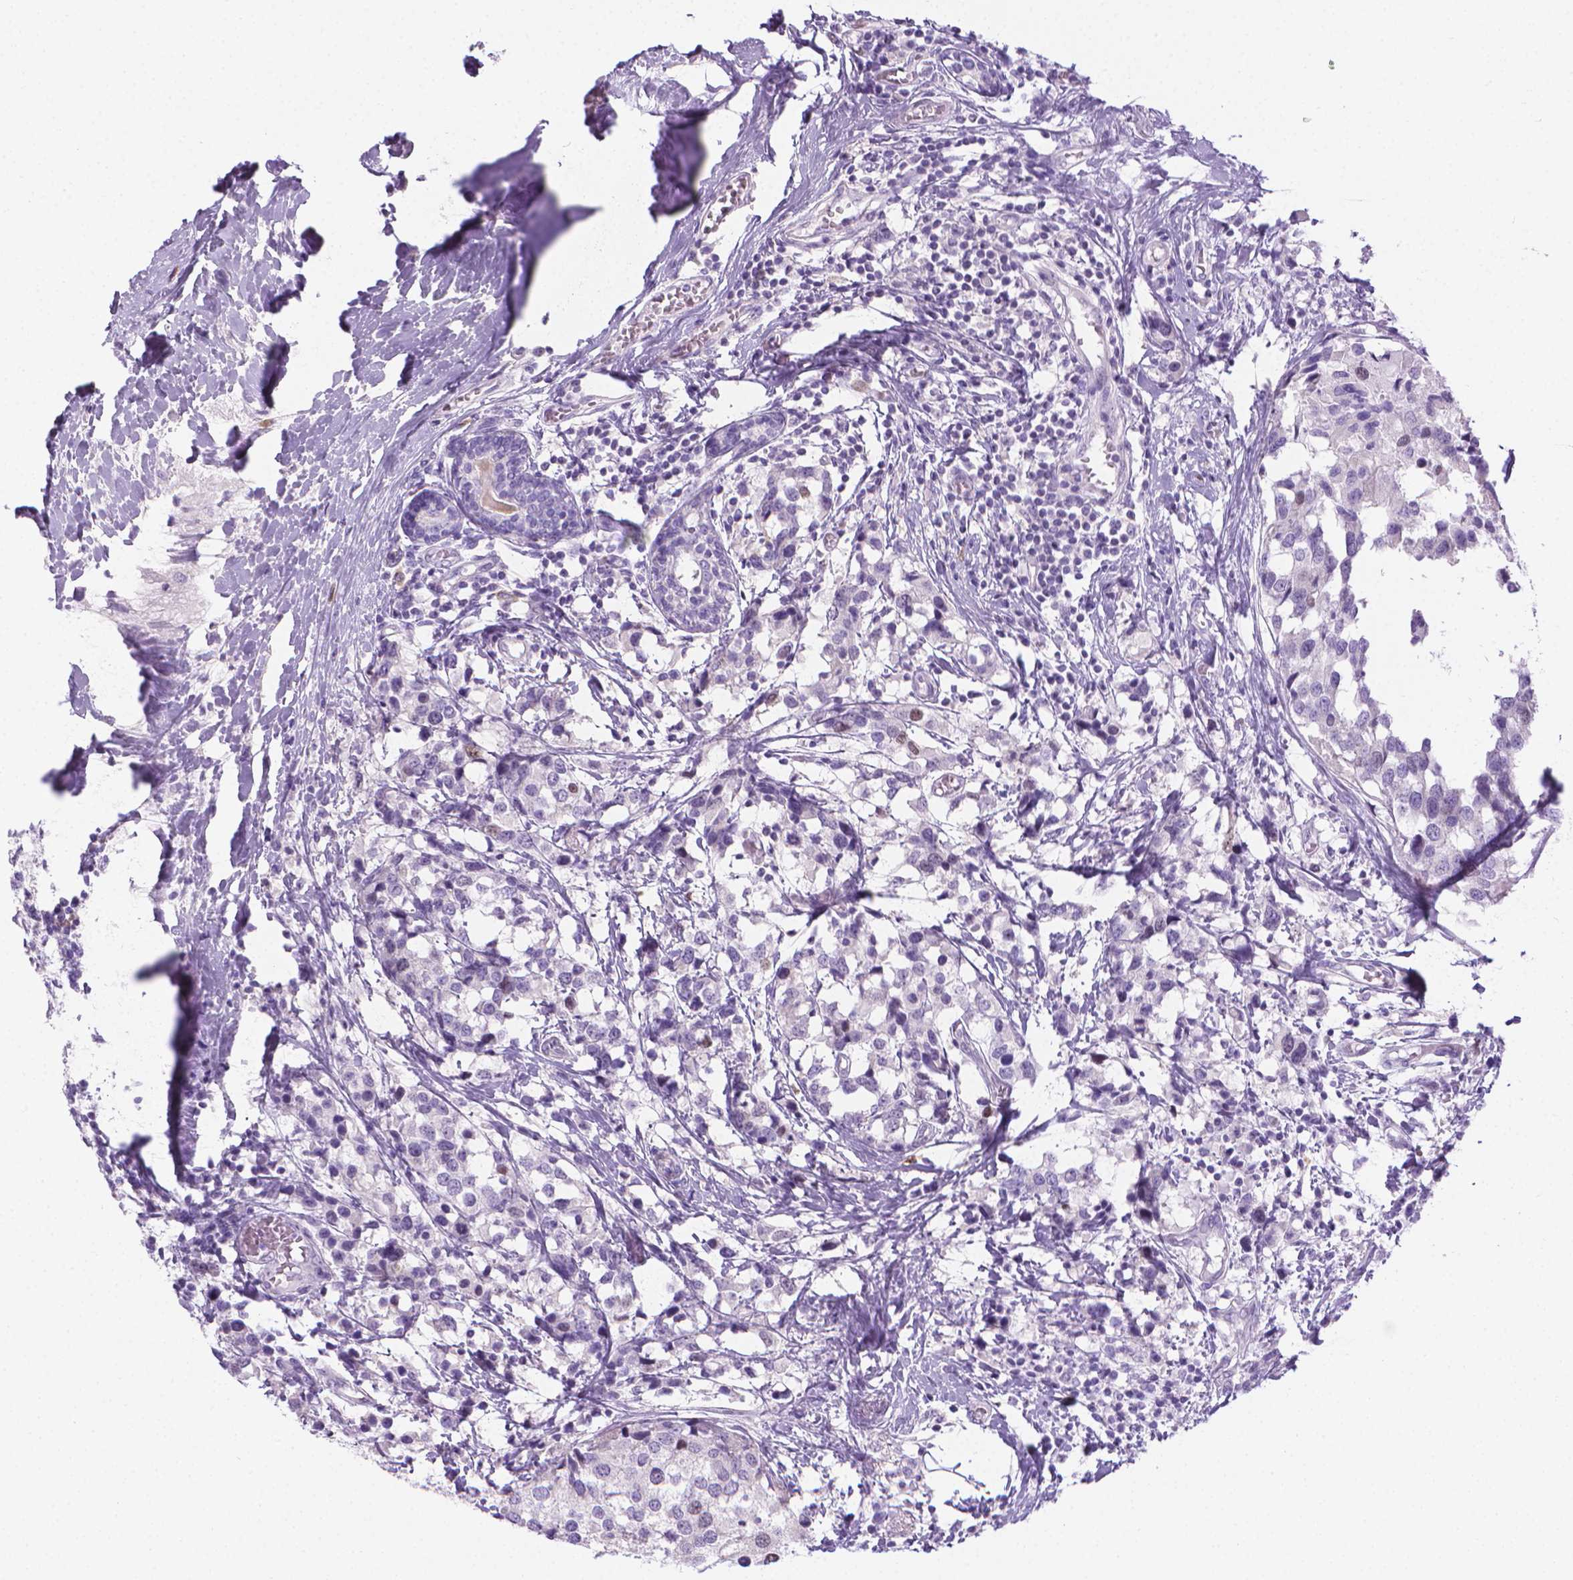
{"staining": {"intensity": "negative", "quantity": "none", "location": "none"}, "tissue": "breast cancer", "cell_type": "Tumor cells", "image_type": "cancer", "snomed": [{"axis": "morphology", "description": "Lobular carcinoma"}, {"axis": "topography", "description": "Breast"}], "caption": "Breast cancer (lobular carcinoma) was stained to show a protein in brown. There is no significant staining in tumor cells. (Stains: DAB IHC with hematoxylin counter stain, Microscopy: brightfield microscopy at high magnification).", "gene": "SPAG6", "patient": {"sex": "female", "age": 59}}